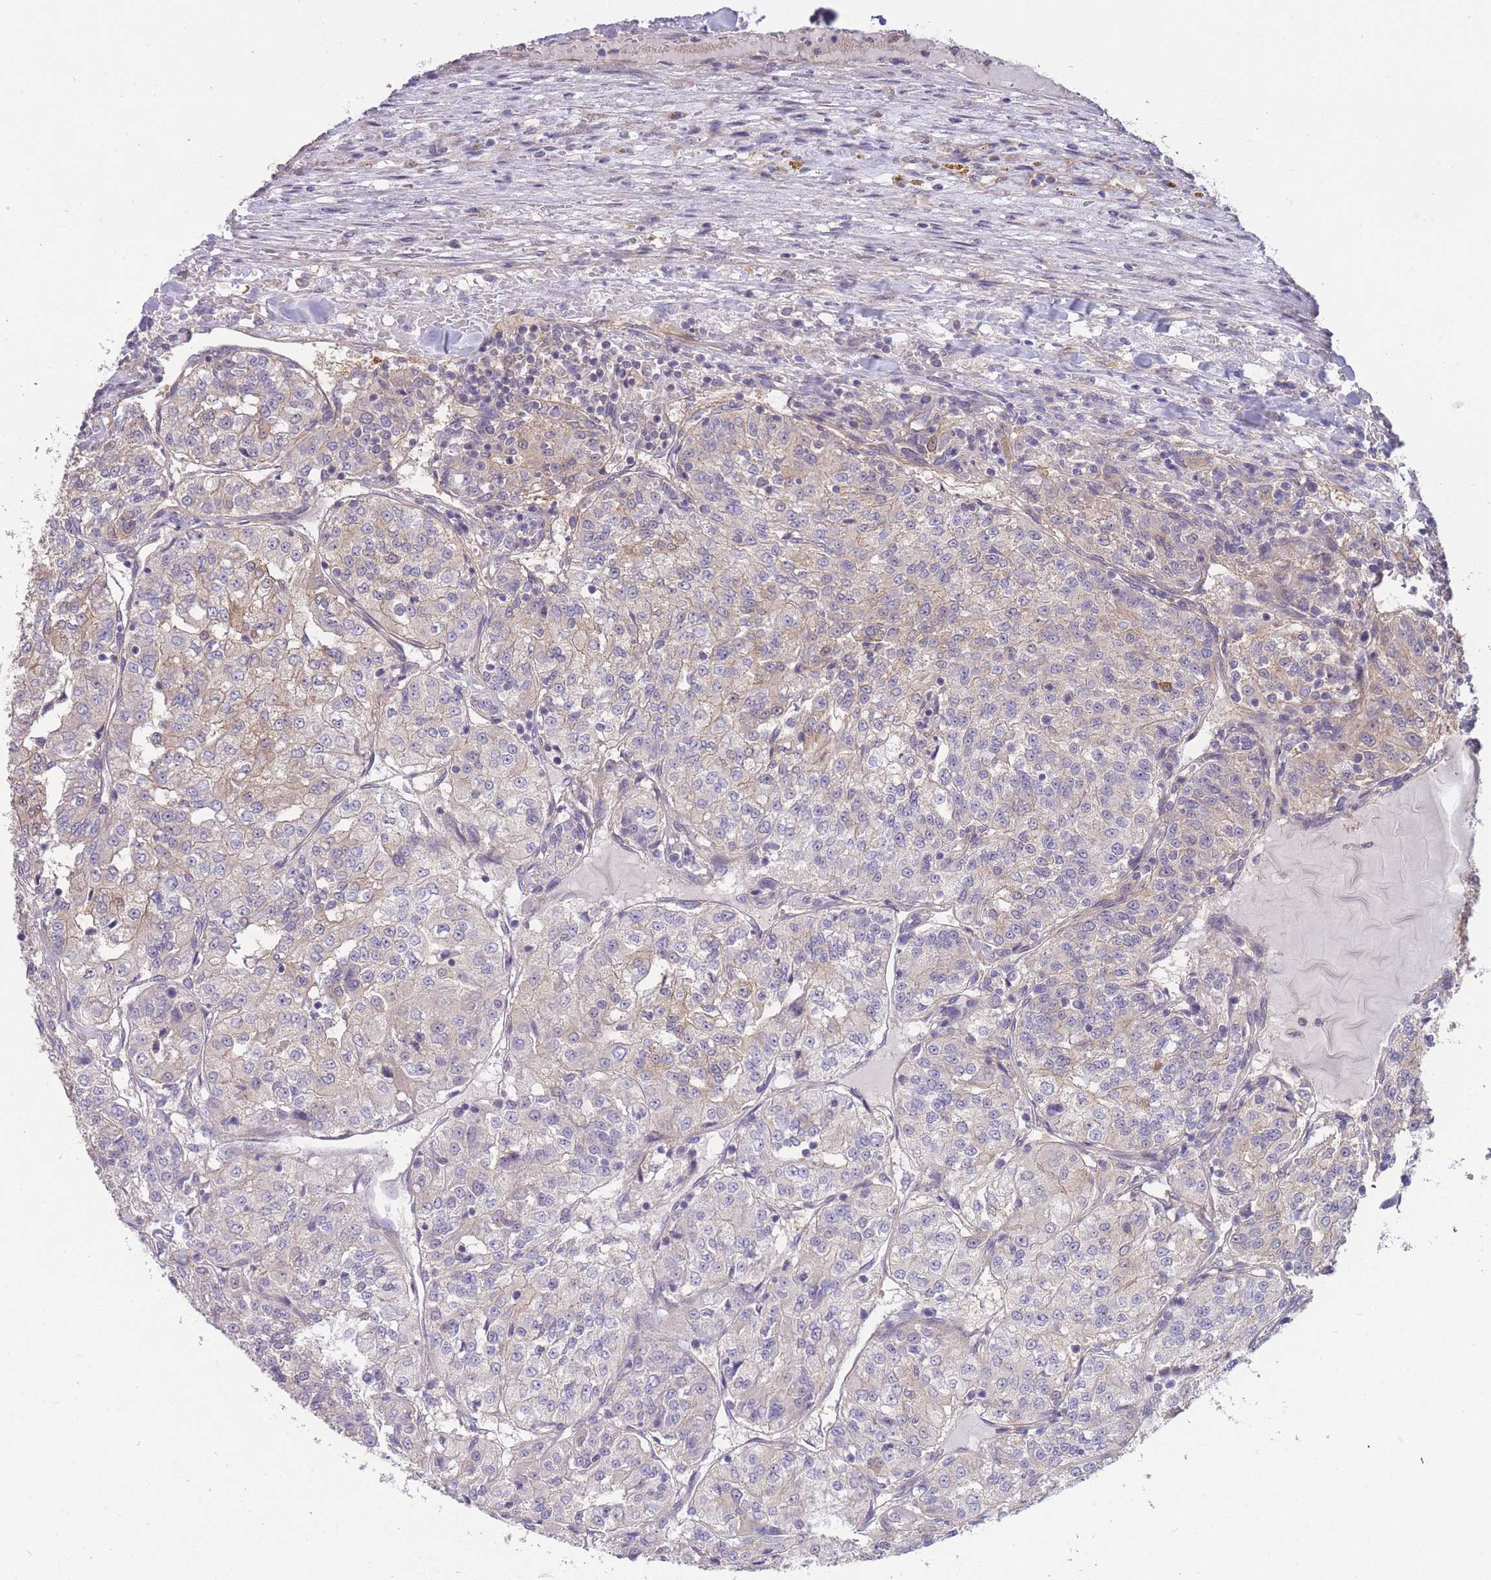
{"staining": {"intensity": "weak", "quantity": "<25%", "location": "cytoplasmic/membranous"}, "tissue": "renal cancer", "cell_type": "Tumor cells", "image_type": "cancer", "snomed": [{"axis": "morphology", "description": "Adenocarcinoma, NOS"}, {"axis": "topography", "description": "Kidney"}], "caption": "The image reveals no significant positivity in tumor cells of renal cancer (adenocarcinoma). Nuclei are stained in blue.", "gene": "SMC6", "patient": {"sex": "female", "age": 63}}